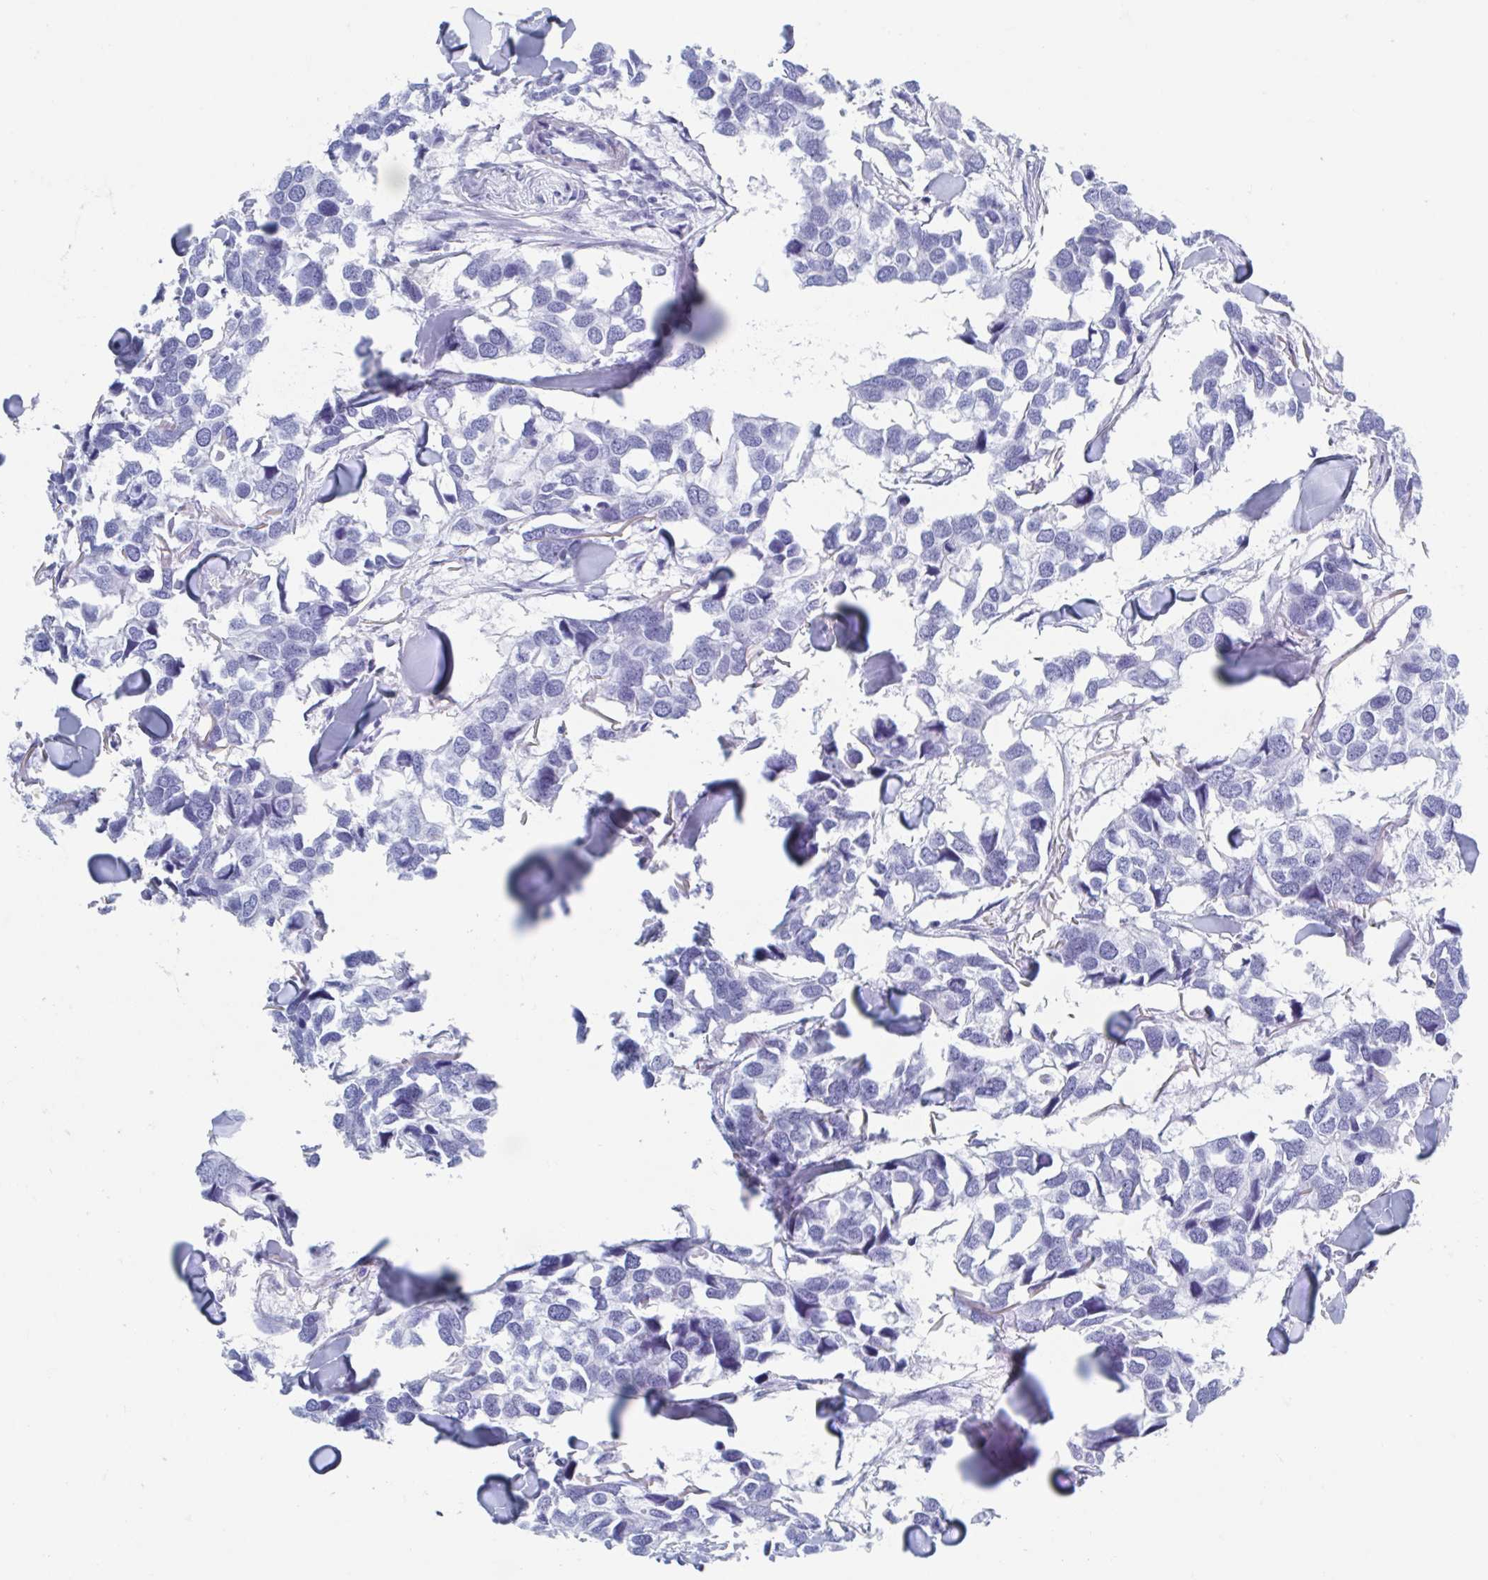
{"staining": {"intensity": "negative", "quantity": "none", "location": "none"}, "tissue": "breast cancer", "cell_type": "Tumor cells", "image_type": "cancer", "snomed": [{"axis": "morphology", "description": "Duct carcinoma"}, {"axis": "topography", "description": "Breast"}], "caption": "Intraductal carcinoma (breast) was stained to show a protein in brown. There is no significant expression in tumor cells.", "gene": "C10orf53", "patient": {"sex": "female", "age": 83}}